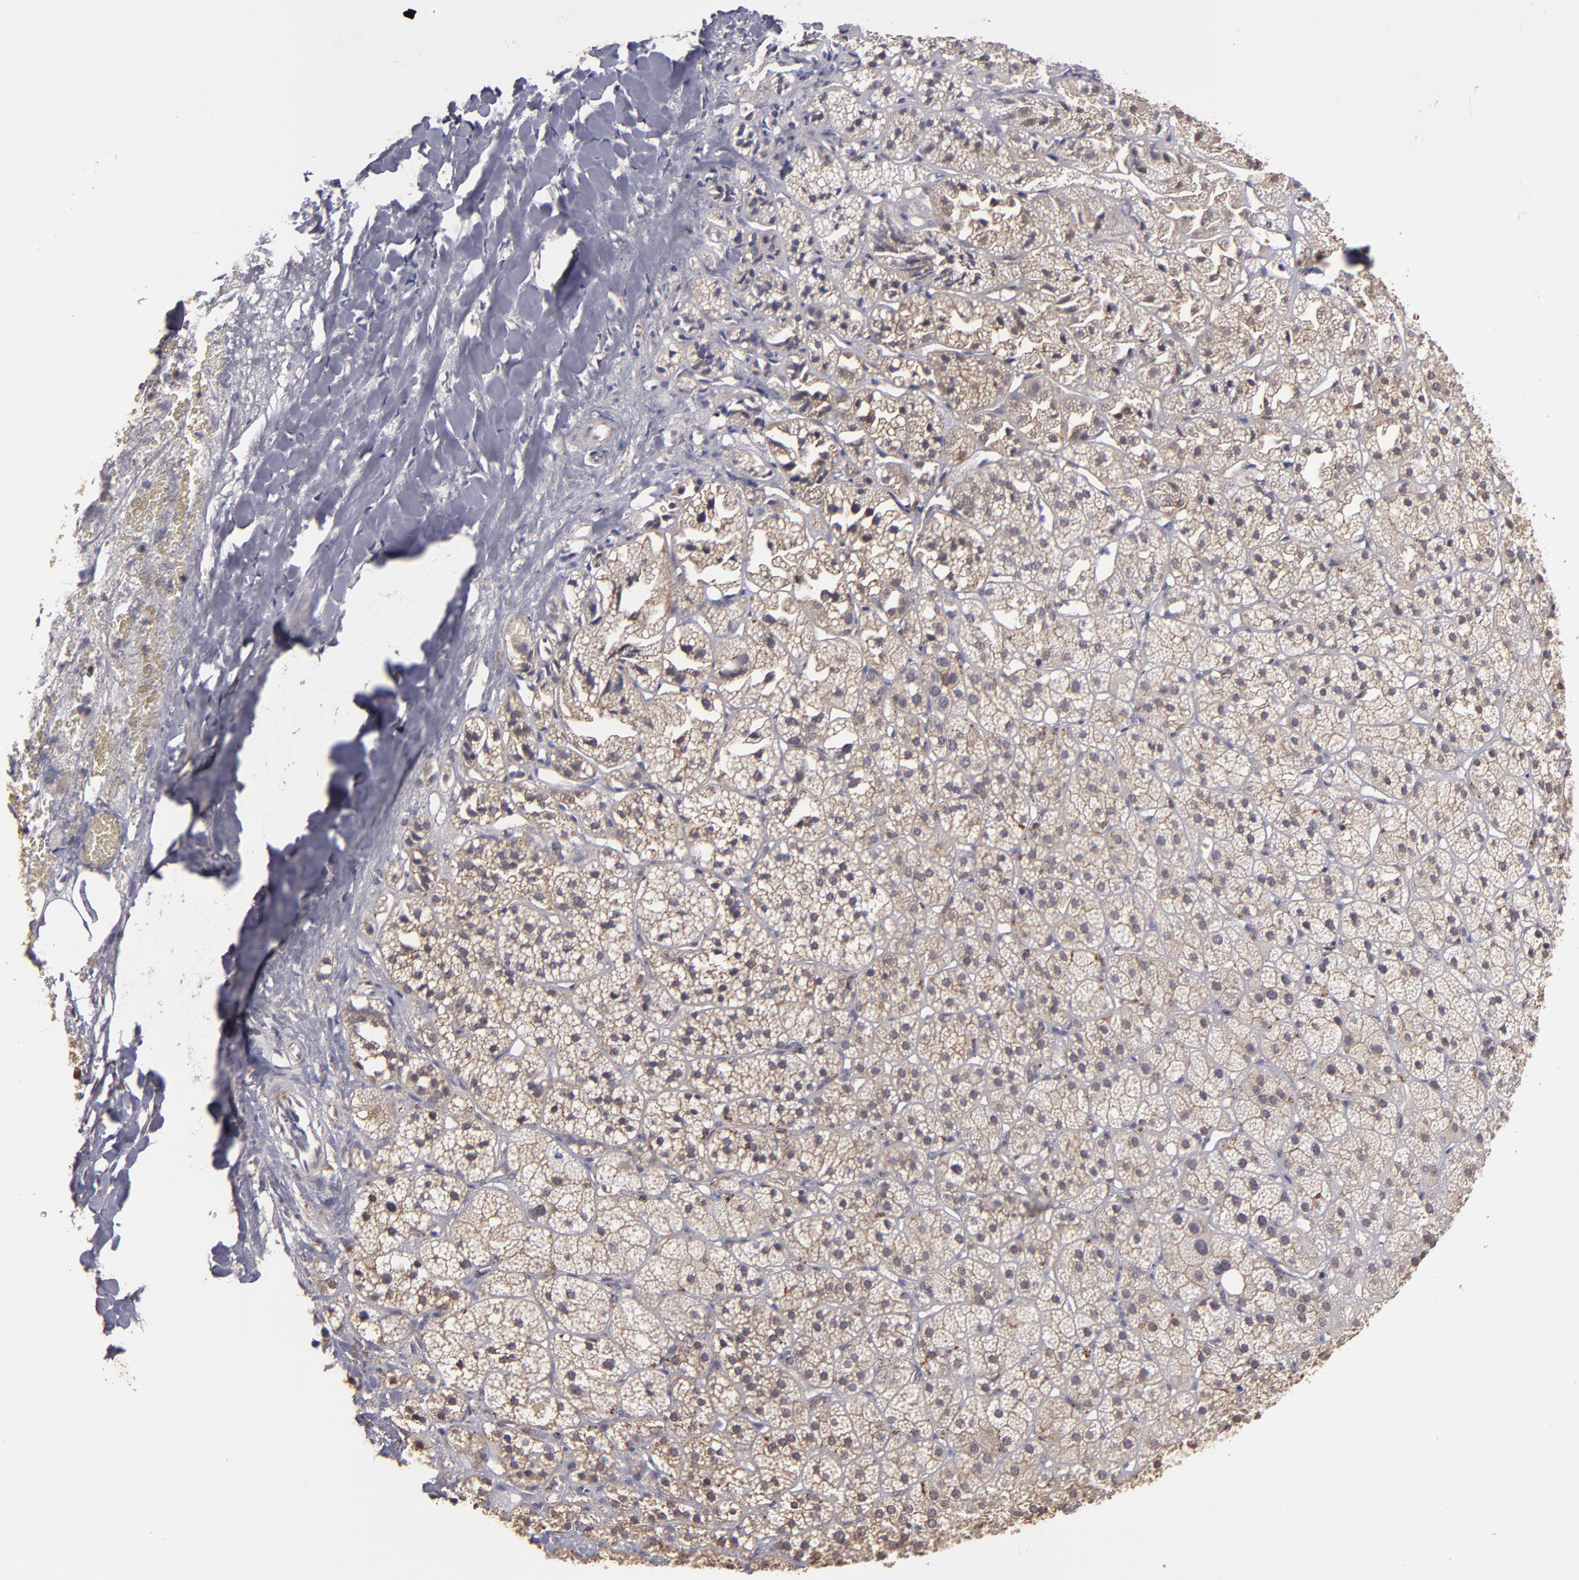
{"staining": {"intensity": "moderate", "quantity": ">75%", "location": "cytoplasmic/membranous"}, "tissue": "adrenal gland", "cell_type": "Glandular cells", "image_type": "normal", "snomed": [{"axis": "morphology", "description": "Normal tissue, NOS"}, {"axis": "topography", "description": "Adrenal gland"}], "caption": "Unremarkable adrenal gland was stained to show a protein in brown. There is medium levels of moderate cytoplasmic/membranous expression in about >75% of glandular cells. (Brightfield microscopy of DAB IHC at high magnification).", "gene": "SIPA1L1", "patient": {"sex": "female", "age": 71}}